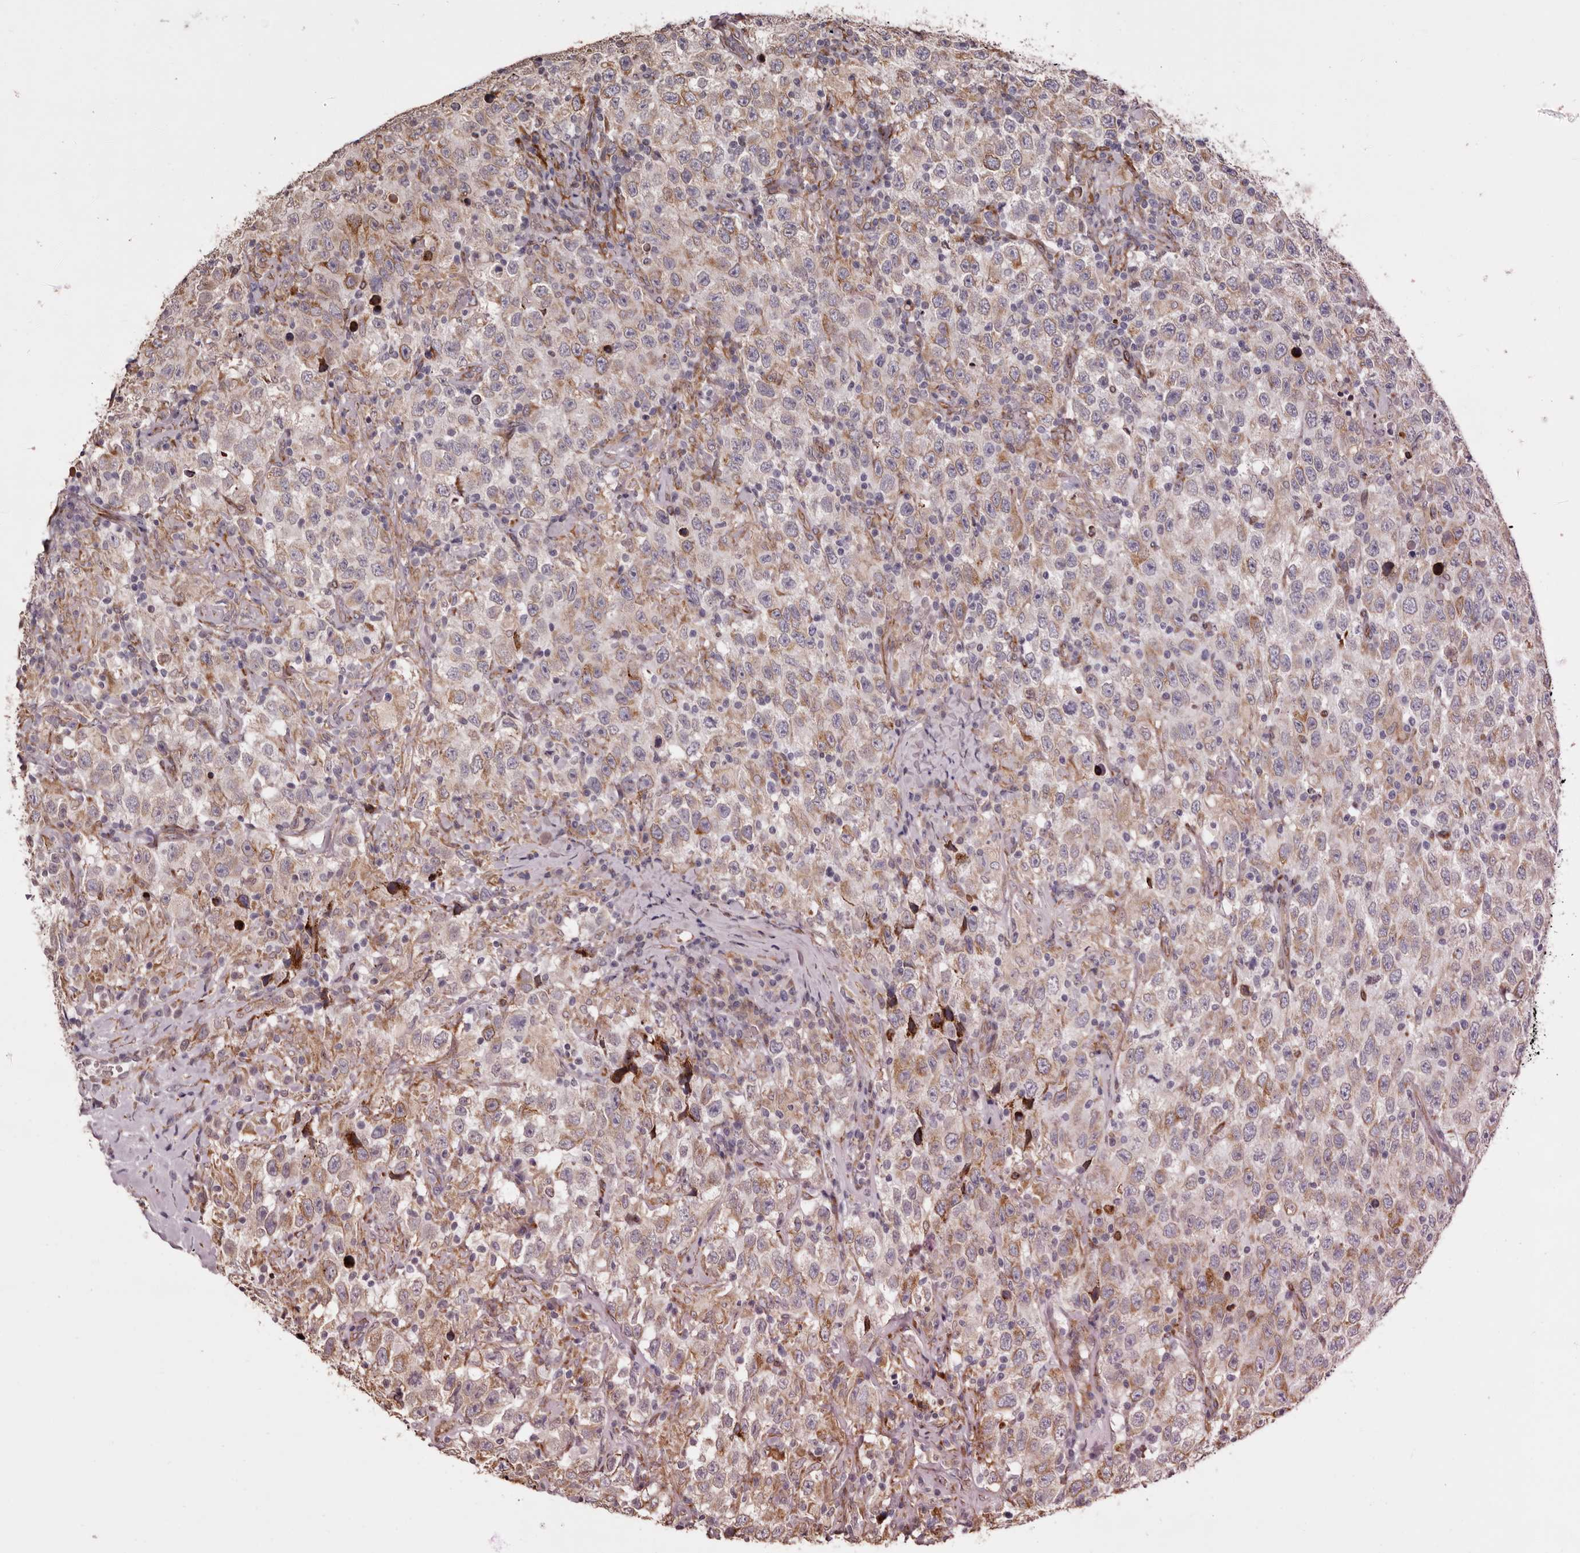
{"staining": {"intensity": "moderate", "quantity": "<25%", "location": "cytoplasmic/membranous"}, "tissue": "testis cancer", "cell_type": "Tumor cells", "image_type": "cancer", "snomed": [{"axis": "morphology", "description": "Seminoma, NOS"}, {"axis": "topography", "description": "Testis"}], "caption": "A histopathology image of testis cancer (seminoma) stained for a protein demonstrates moderate cytoplasmic/membranous brown staining in tumor cells.", "gene": "PIGX", "patient": {"sex": "male", "age": 41}}